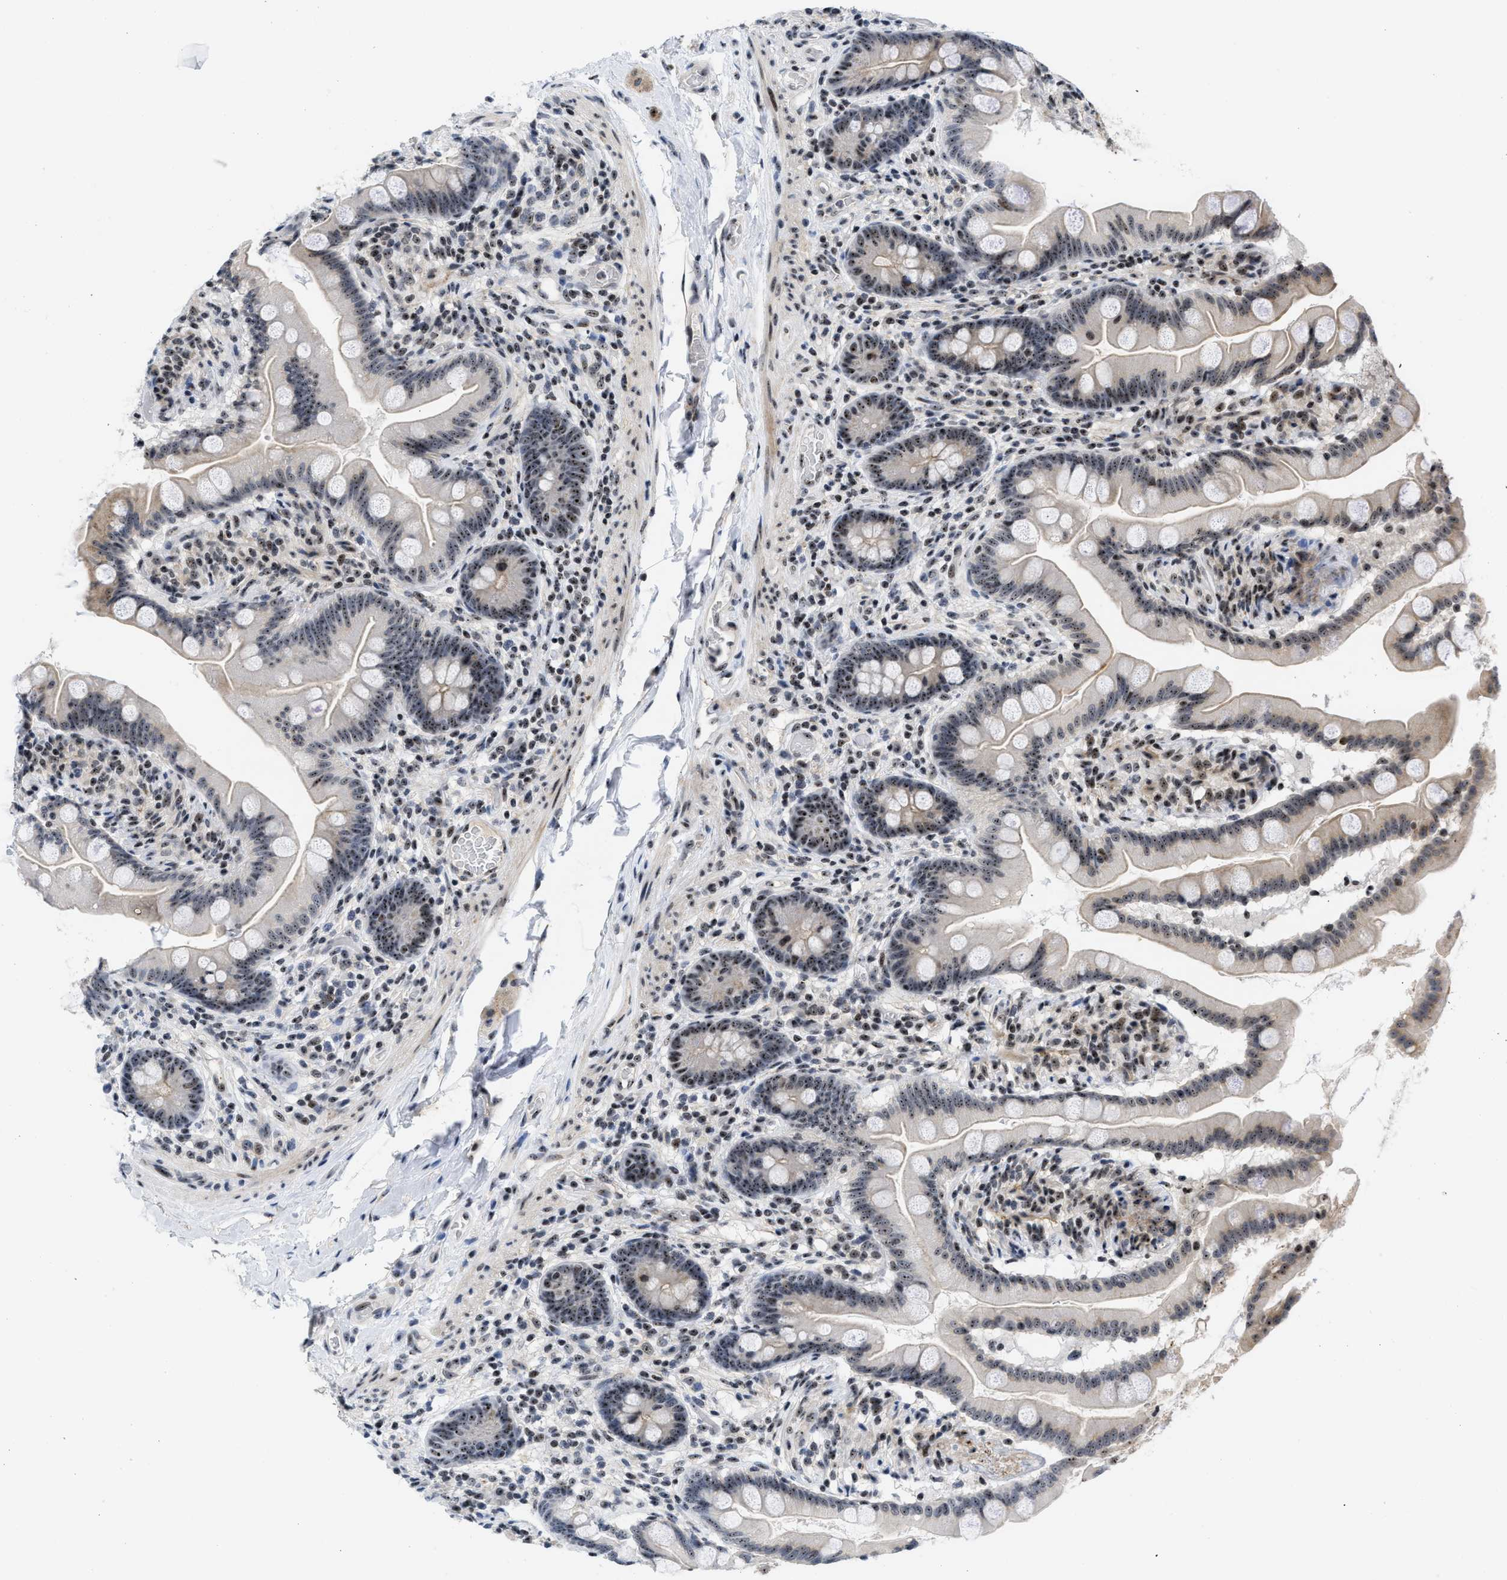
{"staining": {"intensity": "moderate", "quantity": "25%-75%", "location": "cytoplasmic/membranous,nuclear"}, "tissue": "small intestine", "cell_type": "Glandular cells", "image_type": "normal", "snomed": [{"axis": "morphology", "description": "Normal tissue, NOS"}, {"axis": "topography", "description": "Small intestine"}], "caption": "A histopathology image showing moderate cytoplasmic/membranous,nuclear positivity in about 25%-75% of glandular cells in benign small intestine, as visualized by brown immunohistochemical staining.", "gene": "NOP58", "patient": {"sex": "female", "age": 56}}